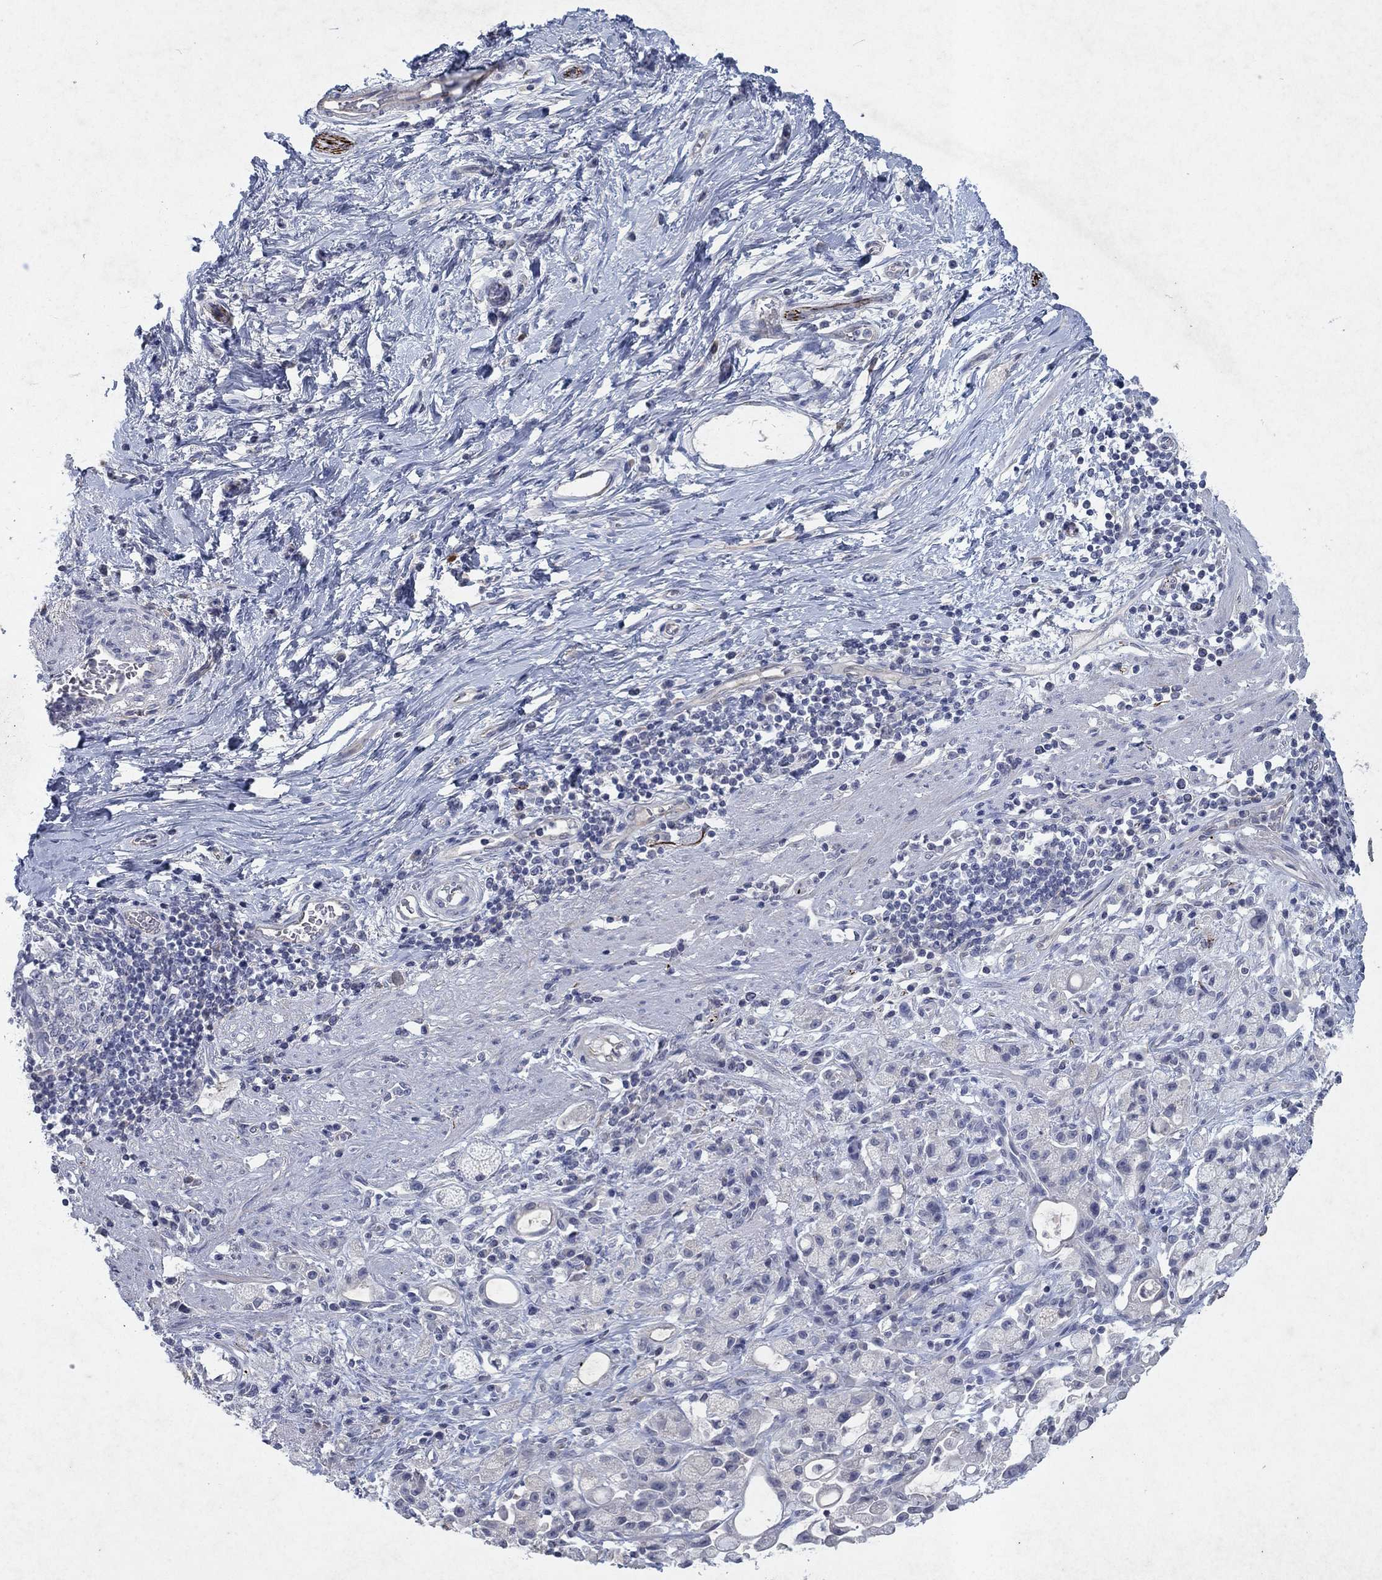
{"staining": {"intensity": "negative", "quantity": "none", "location": "none"}, "tissue": "stomach cancer", "cell_type": "Tumor cells", "image_type": "cancer", "snomed": [{"axis": "morphology", "description": "Adenocarcinoma, NOS"}, {"axis": "topography", "description": "Stomach"}], "caption": "Human stomach adenocarcinoma stained for a protein using immunohistochemistry (IHC) demonstrates no positivity in tumor cells.", "gene": "KRT40", "patient": {"sex": "male", "age": 58}}